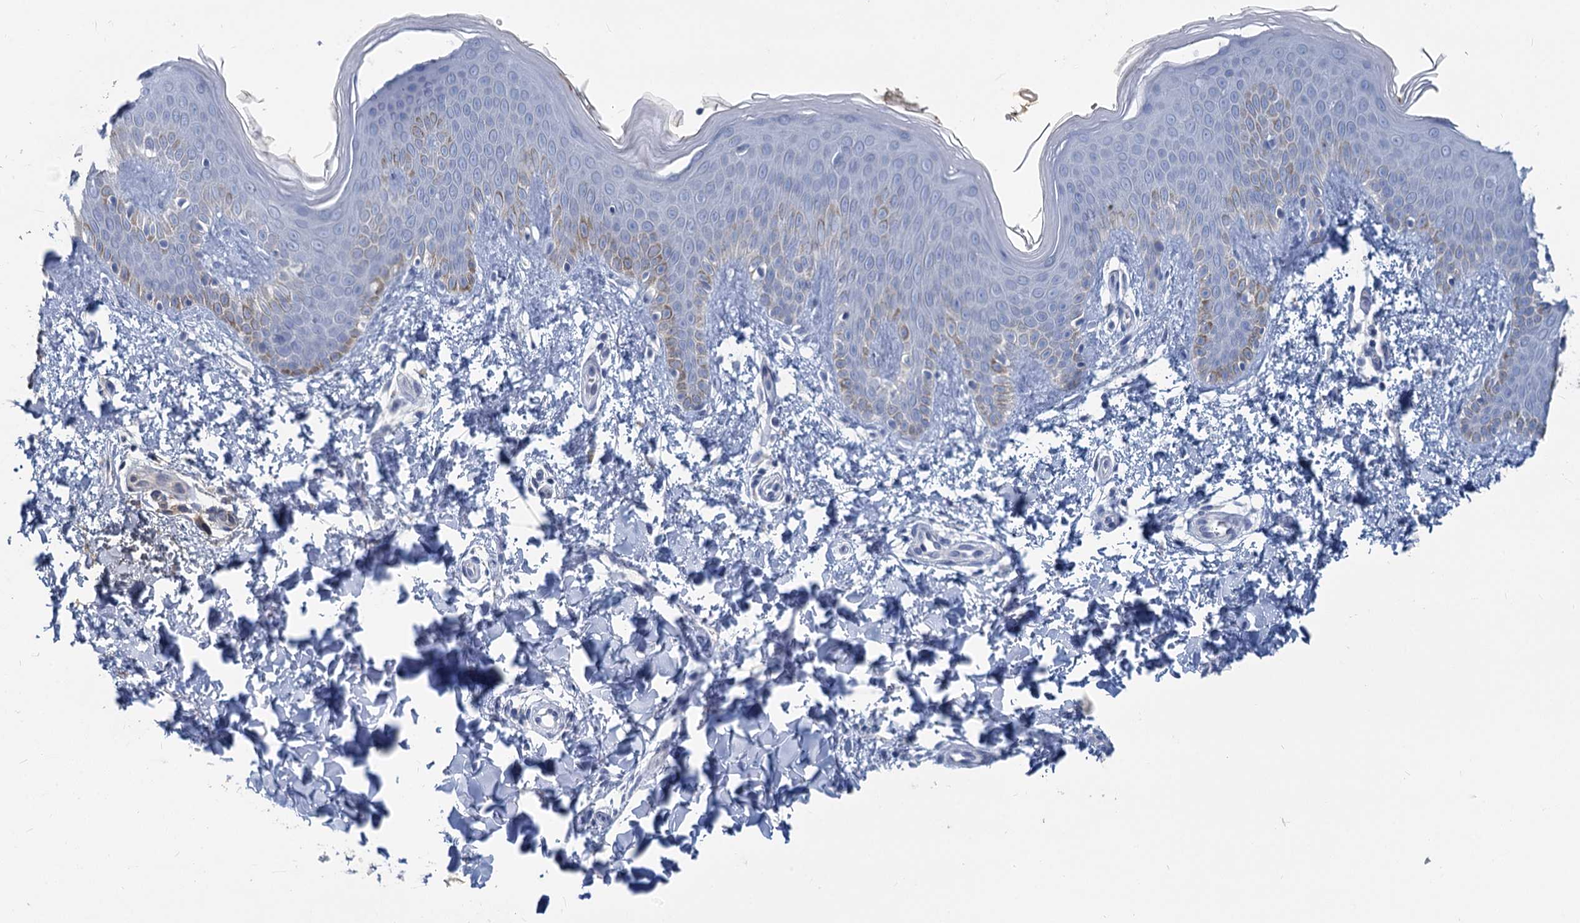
{"staining": {"intensity": "negative", "quantity": "none", "location": "none"}, "tissue": "skin", "cell_type": "Fibroblasts", "image_type": "normal", "snomed": [{"axis": "morphology", "description": "Normal tissue, NOS"}, {"axis": "topography", "description": "Skin"}], "caption": "IHC micrograph of benign skin: human skin stained with DAB shows no significant protein expression in fibroblasts. Brightfield microscopy of immunohistochemistry (IHC) stained with DAB (brown) and hematoxylin (blue), captured at high magnification.", "gene": "CHGA", "patient": {"sex": "male", "age": 36}}